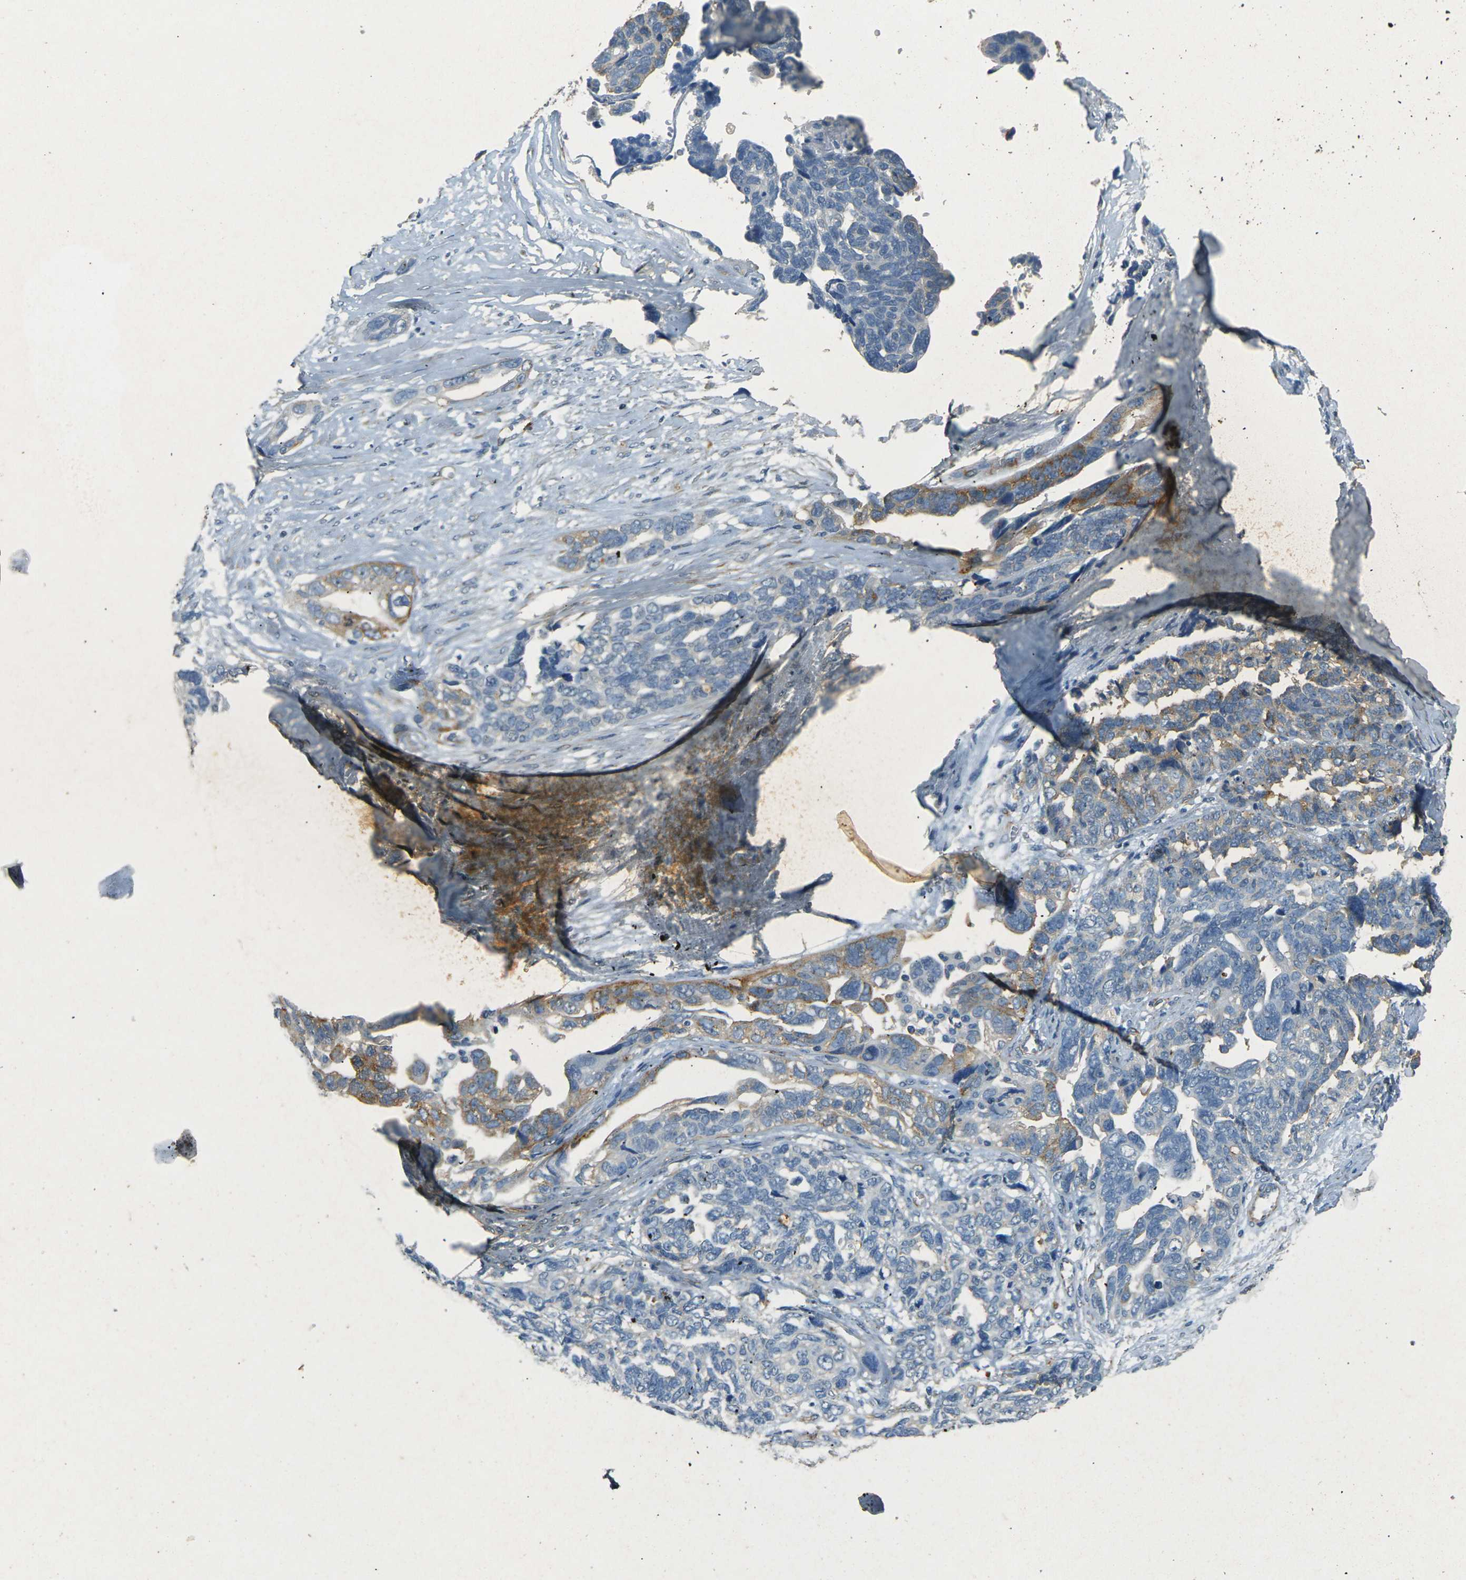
{"staining": {"intensity": "moderate", "quantity": "25%-75%", "location": "cytoplasmic/membranous"}, "tissue": "ovarian cancer", "cell_type": "Tumor cells", "image_type": "cancer", "snomed": [{"axis": "morphology", "description": "Cystadenocarcinoma, serous, NOS"}, {"axis": "topography", "description": "Ovary"}], "caption": "Immunohistochemical staining of human serous cystadenocarcinoma (ovarian) exhibits medium levels of moderate cytoplasmic/membranous expression in about 25%-75% of tumor cells.", "gene": "SORT1", "patient": {"sex": "female", "age": 79}}